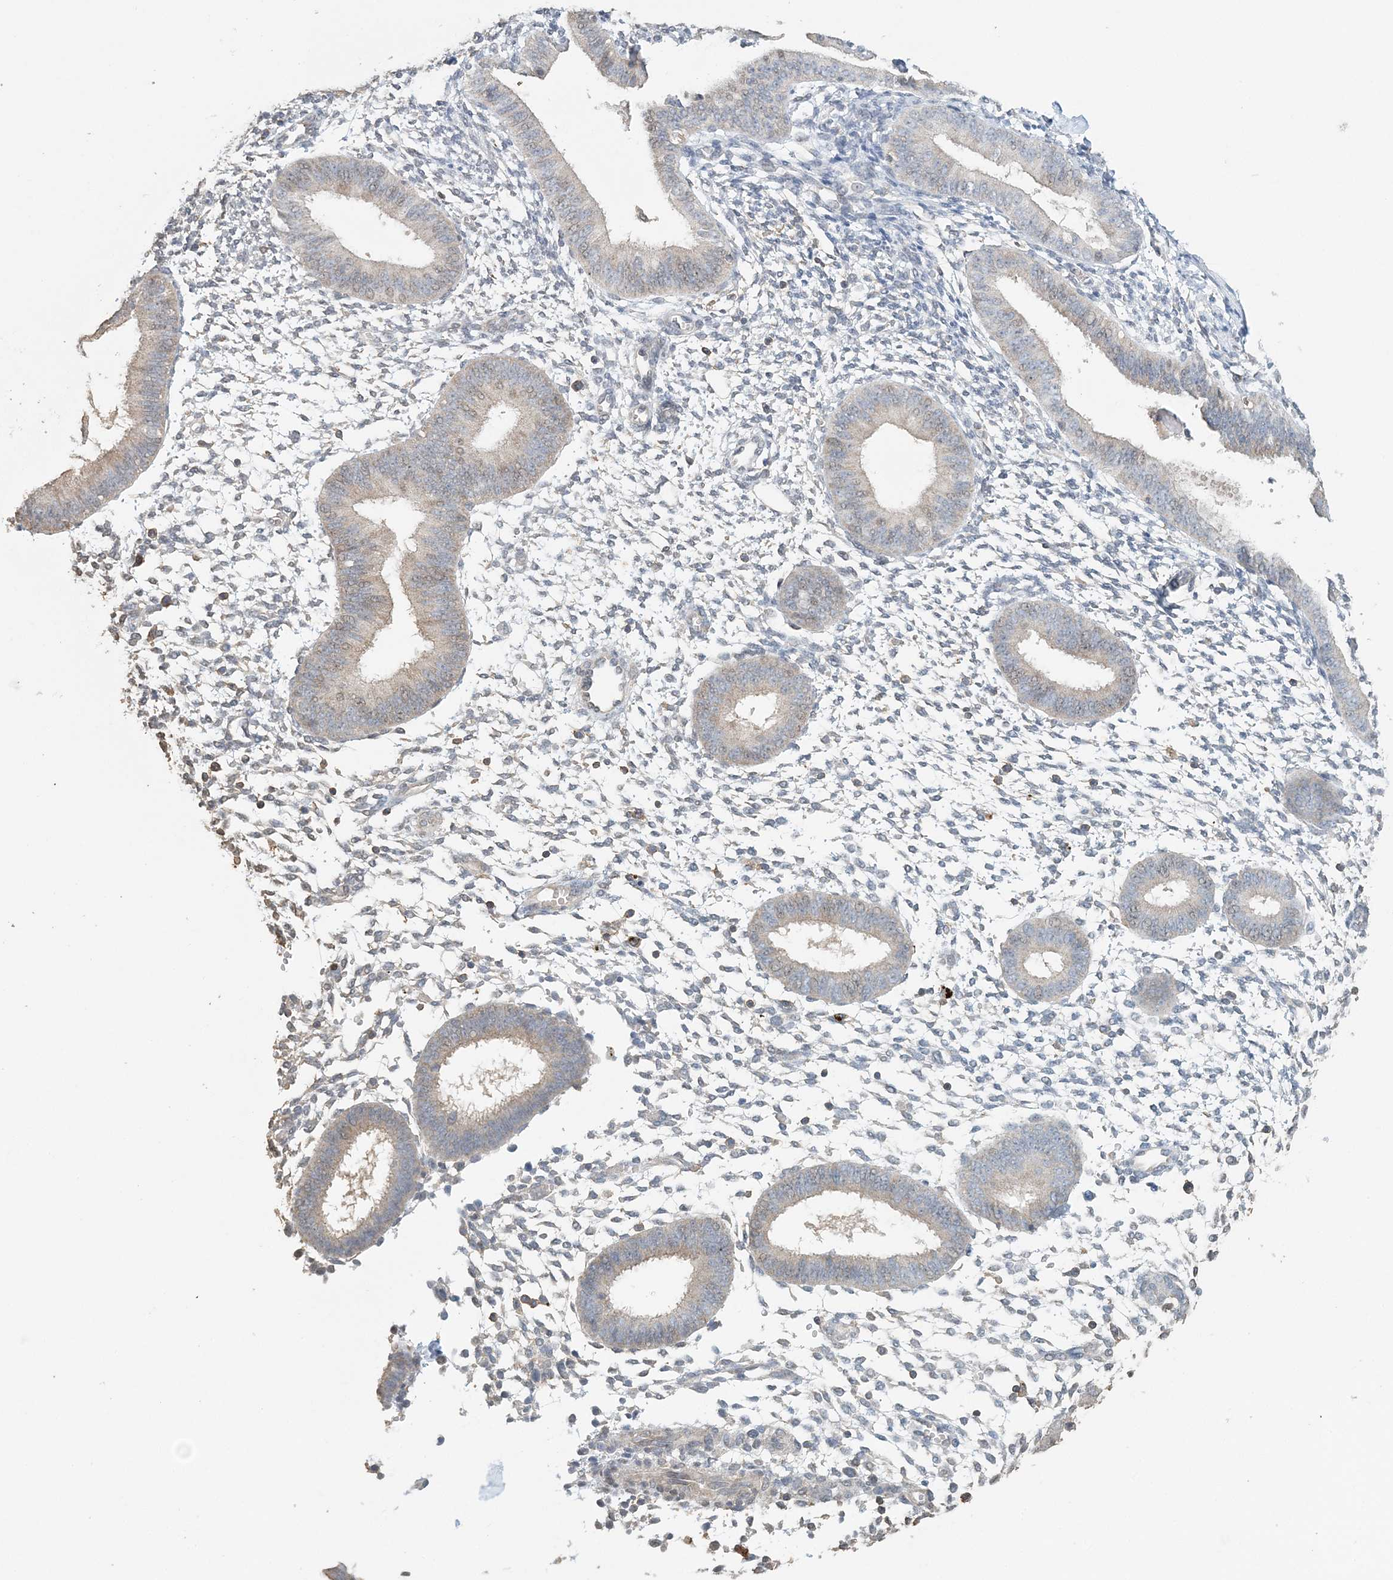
{"staining": {"intensity": "weak", "quantity": "<25%", "location": "cytoplasmic/membranous"}, "tissue": "endometrium", "cell_type": "Cells in endometrial stroma", "image_type": "normal", "snomed": [{"axis": "morphology", "description": "Normal tissue, NOS"}, {"axis": "topography", "description": "Uterus"}, {"axis": "topography", "description": "Endometrium"}], "caption": "The histopathology image exhibits no significant expression in cells in endometrial stroma of endometrium. (DAB immunohistochemistry, high magnification).", "gene": "FAM110A", "patient": {"sex": "female", "age": 48}}